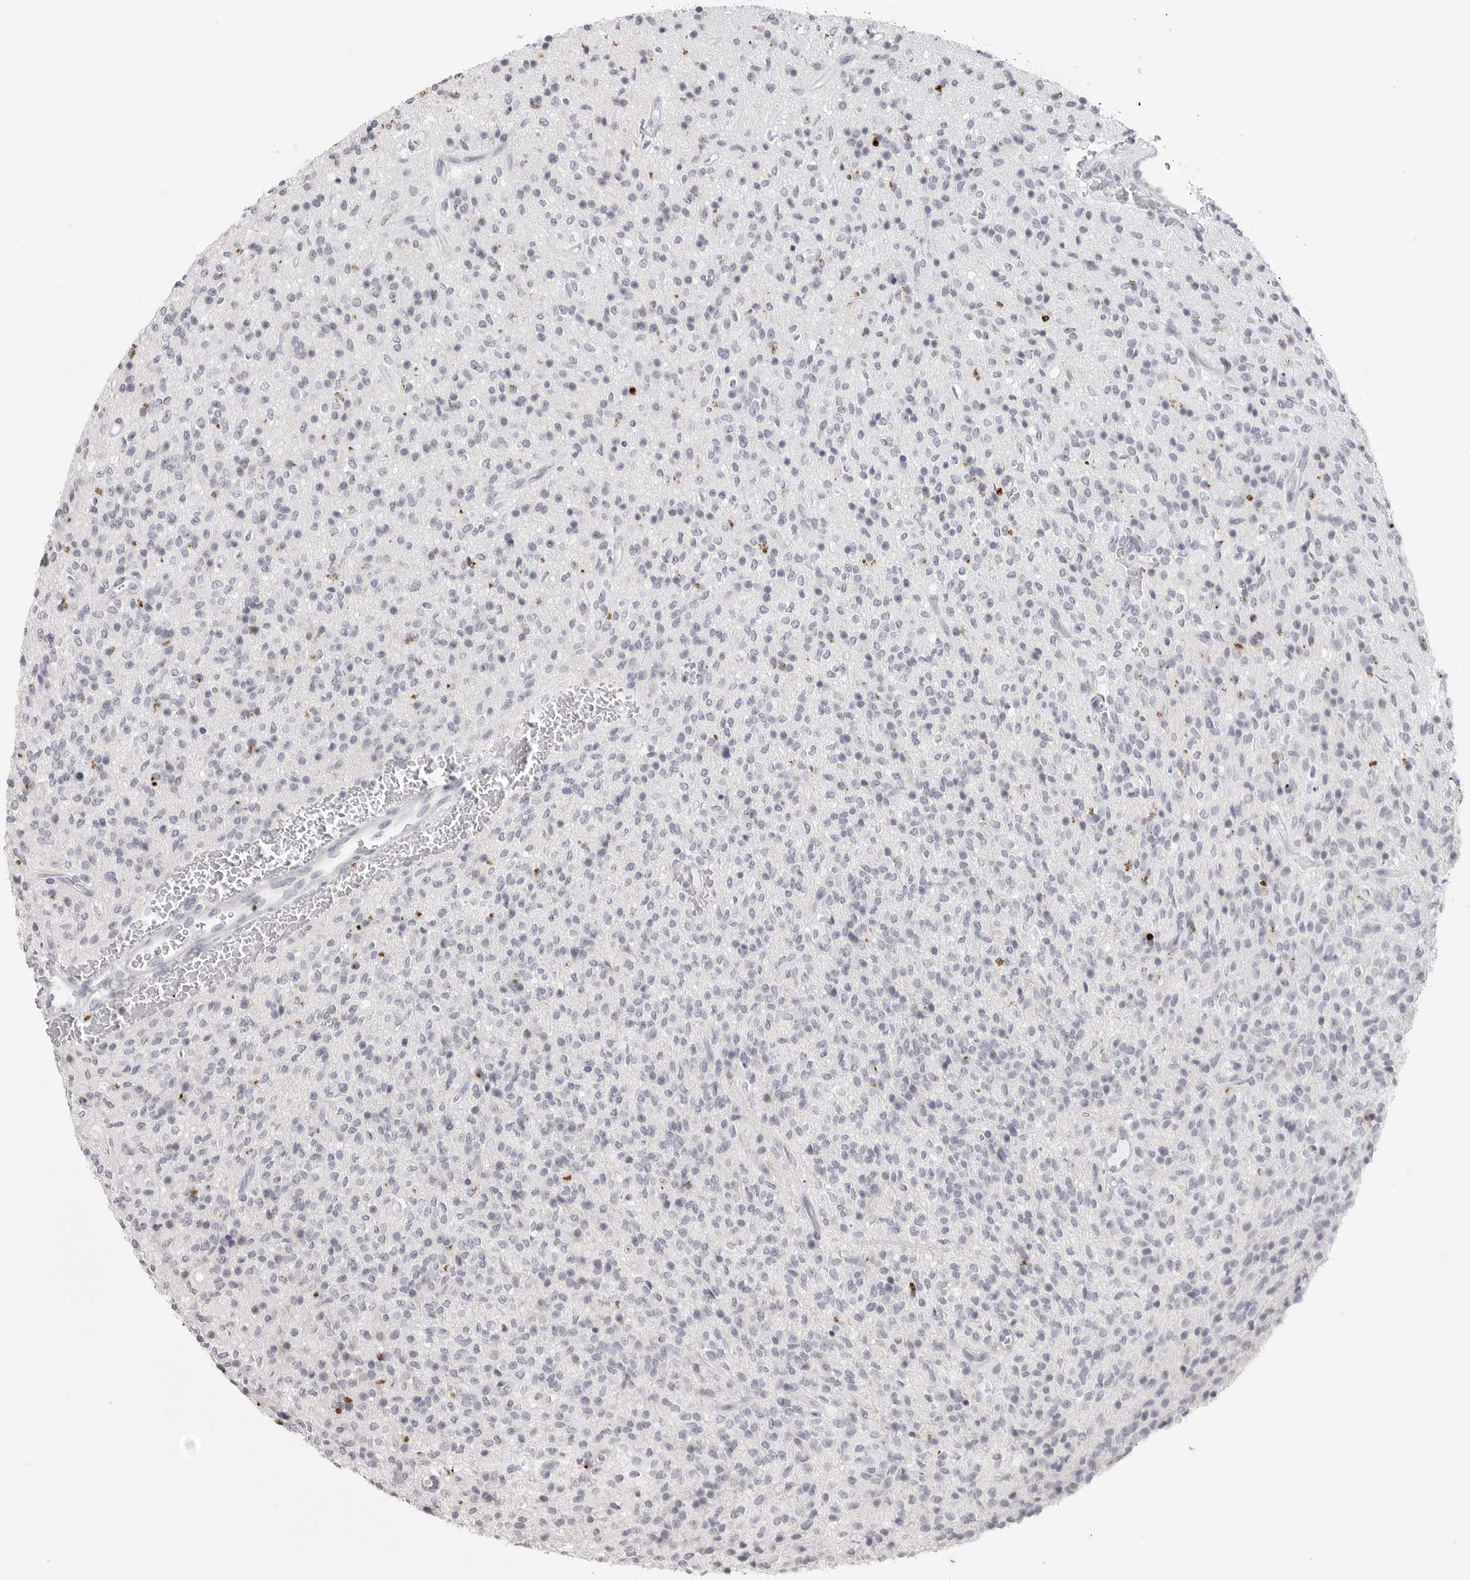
{"staining": {"intensity": "negative", "quantity": "none", "location": "none"}, "tissue": "glioma", "cell_type": "Tumor cells", "image_type": "cancer", "snomed": [{"axis": "morphology", "description": "Glioma, malignant, High grade"}, {"axis": "topography", "description": "Brain"}], "caption": "IHC of human high-grade glioma (malignant) demonstrates no expression in tumor cells. (Immunohistochemistry (ihc), brightfield microscopy, high magnification).", "gene": "PRSS1", "patient": {"sex": "male", "age": 34}}